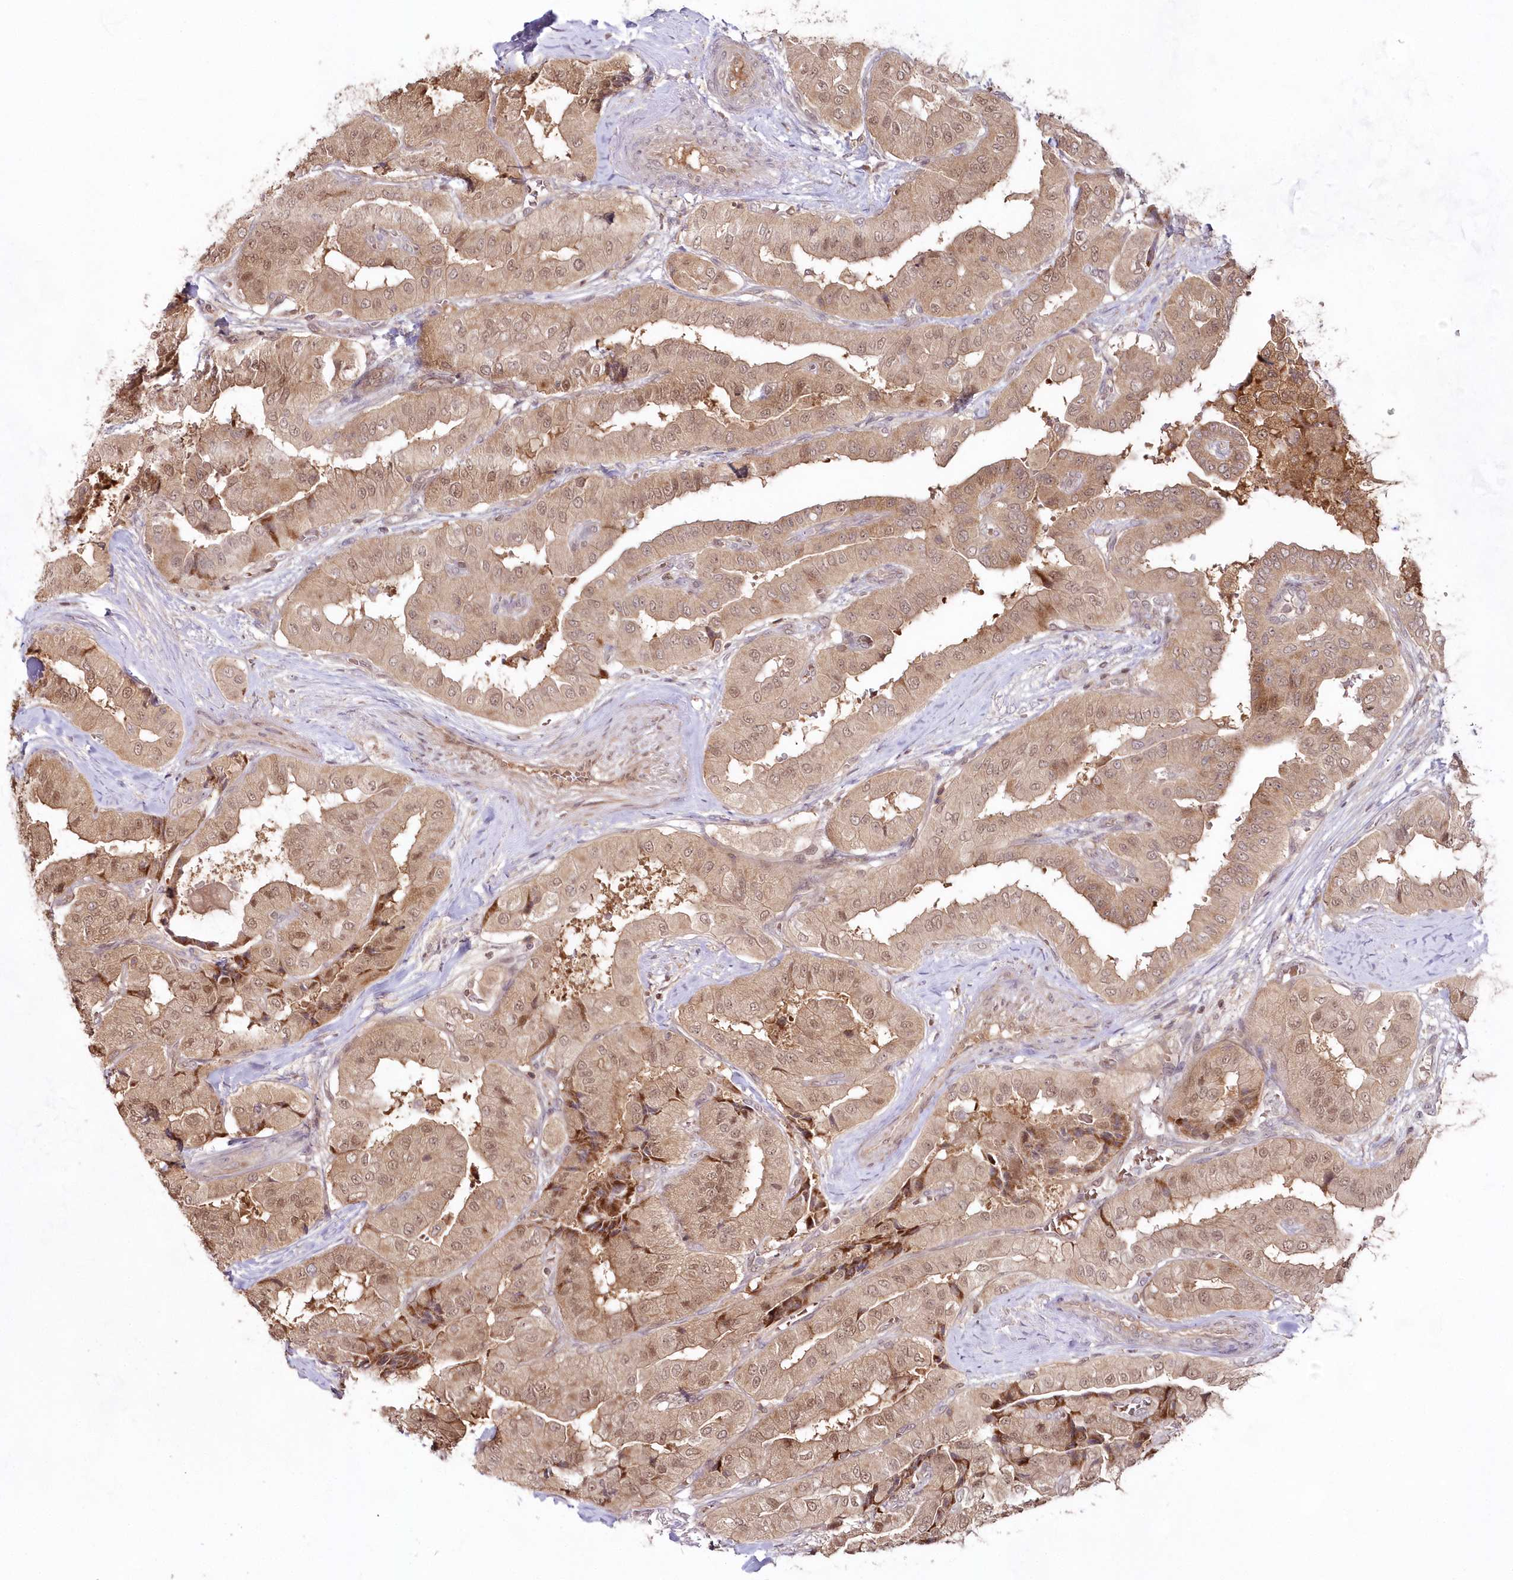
{"staining": {"intensity": "moderate", "quantity": ">75%", "location": "cytoplasmic/membranous,nuclear"}, "tissue": "thyroid cancer", "cell_type": "Tumor cells", "image_type": "cancer", "snomed": [{"axis": "morphology", "description": "Papillary adenocarcinoma, NOS"}, {"axis": "topography", "description": "Thyroid gland"}], "caption": "Tumor cells show medium levels of moderate cytoplasmic/membranous and nuclear staining in about >75% of cells in papillary adenocarcinoma (thyroid). Using DAB (3,3'-diaminobenzidine) (brown) and hematoxylin (blue) stains, captured at high magnification using brightfield microscopy.", "gene": "IMPA1", "patient": {"sex": "female", "age": 59}}